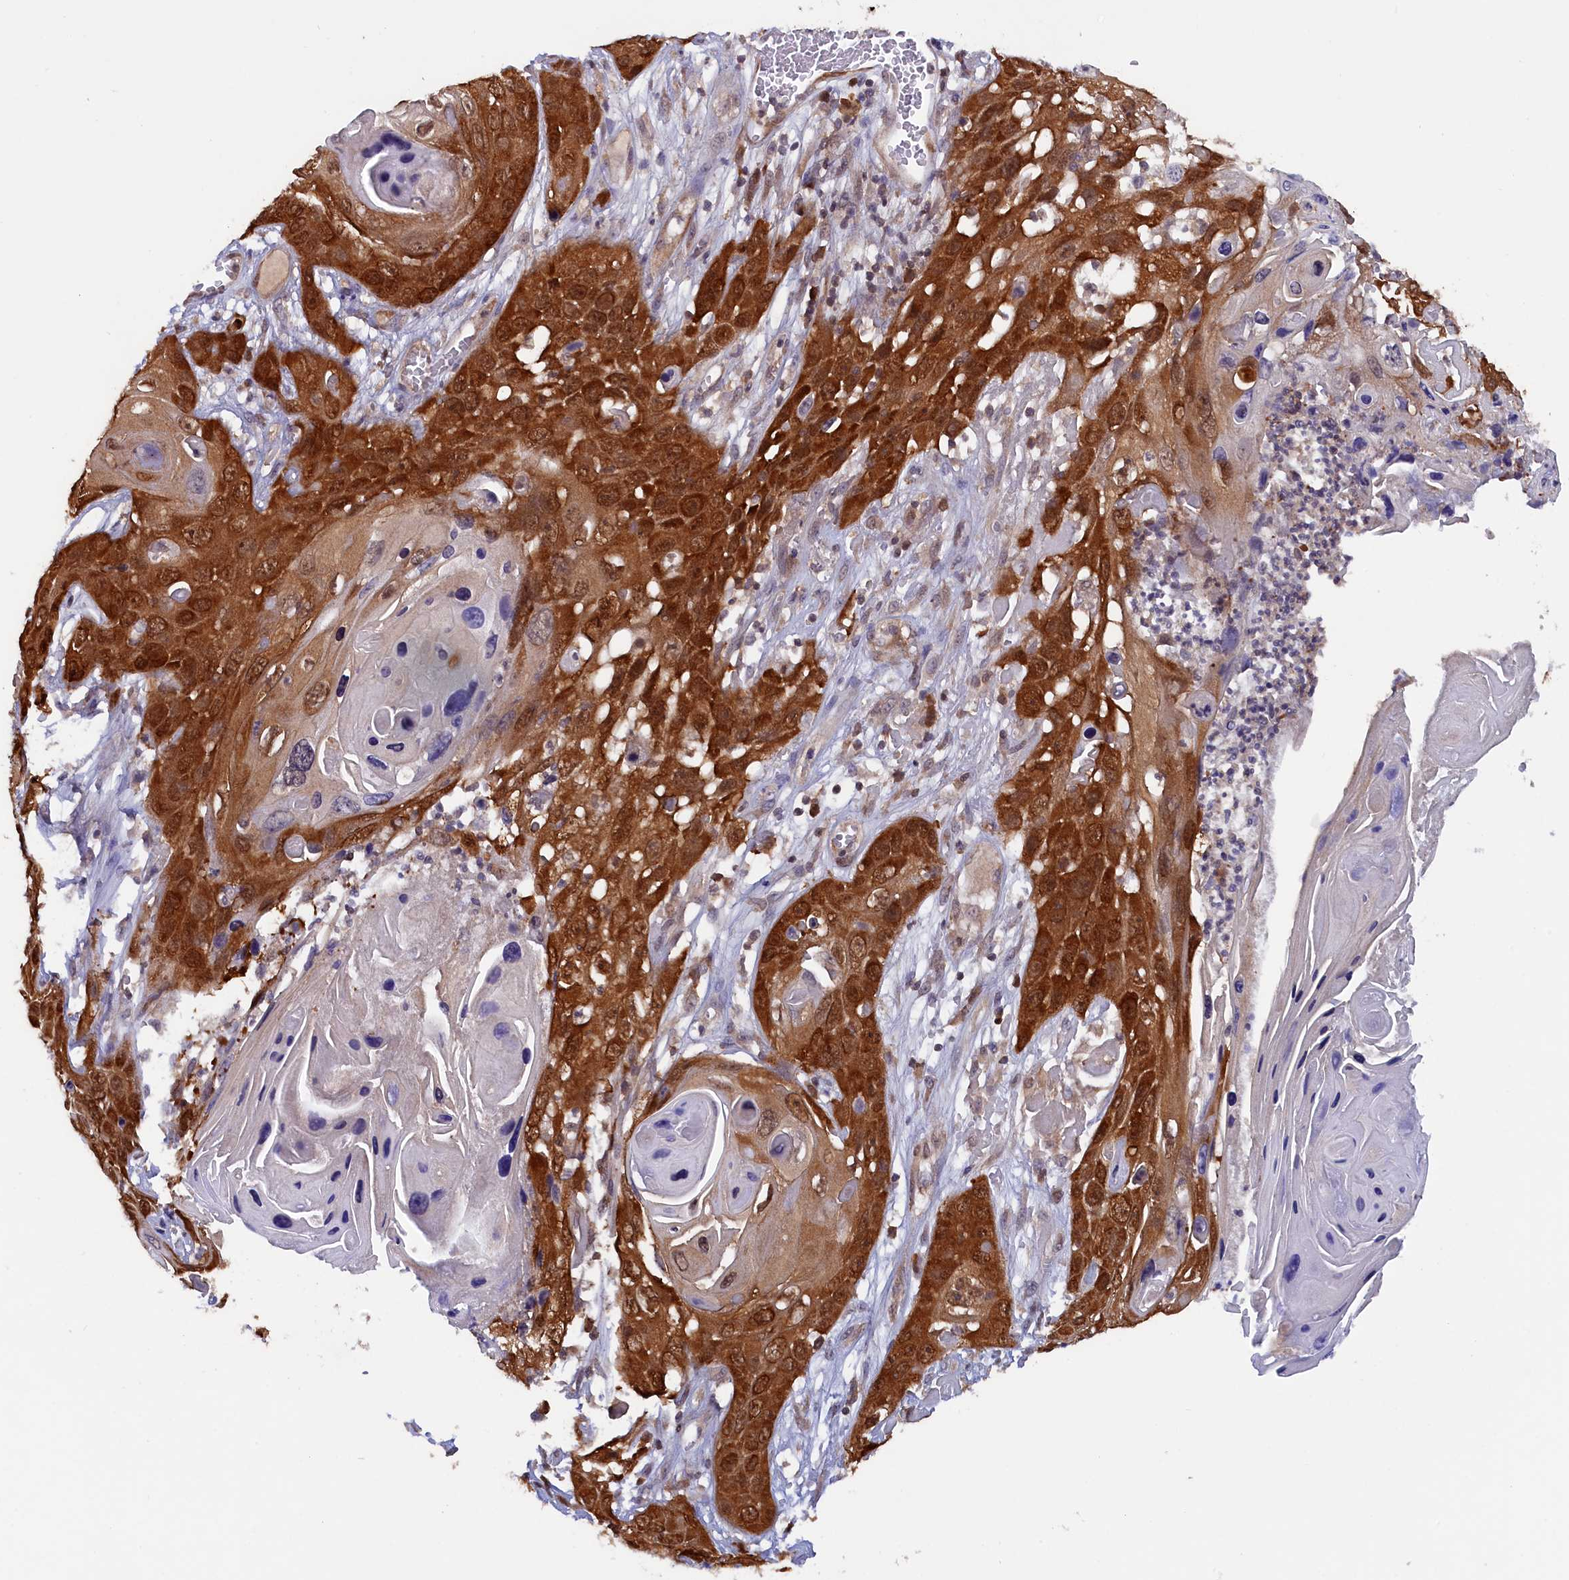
{"staining": {"intensity": "strong", "quantity": ">75%", "location": "cytoplasmic/membranous,nuclear"}, "tissue": "skin cancer", "cell_type": "Tumor cells", "image_type": "cancer", "snomed": [{"axis": "morphology", "description": "Squamous cell carcinoma, NOS"}, {"axis": "topography", "description": "Skin"}], "caption": "Skin cancer (squamous cell carcinoma) stained with DAB immunohistochemistry (IHC) demonstrates high levels of strong cytoplasmic/membranous and nuclear staining in approximately >75% of tumor cells.", "gene": "JPT2", "patient": {"sex": "male", "age": 55}}